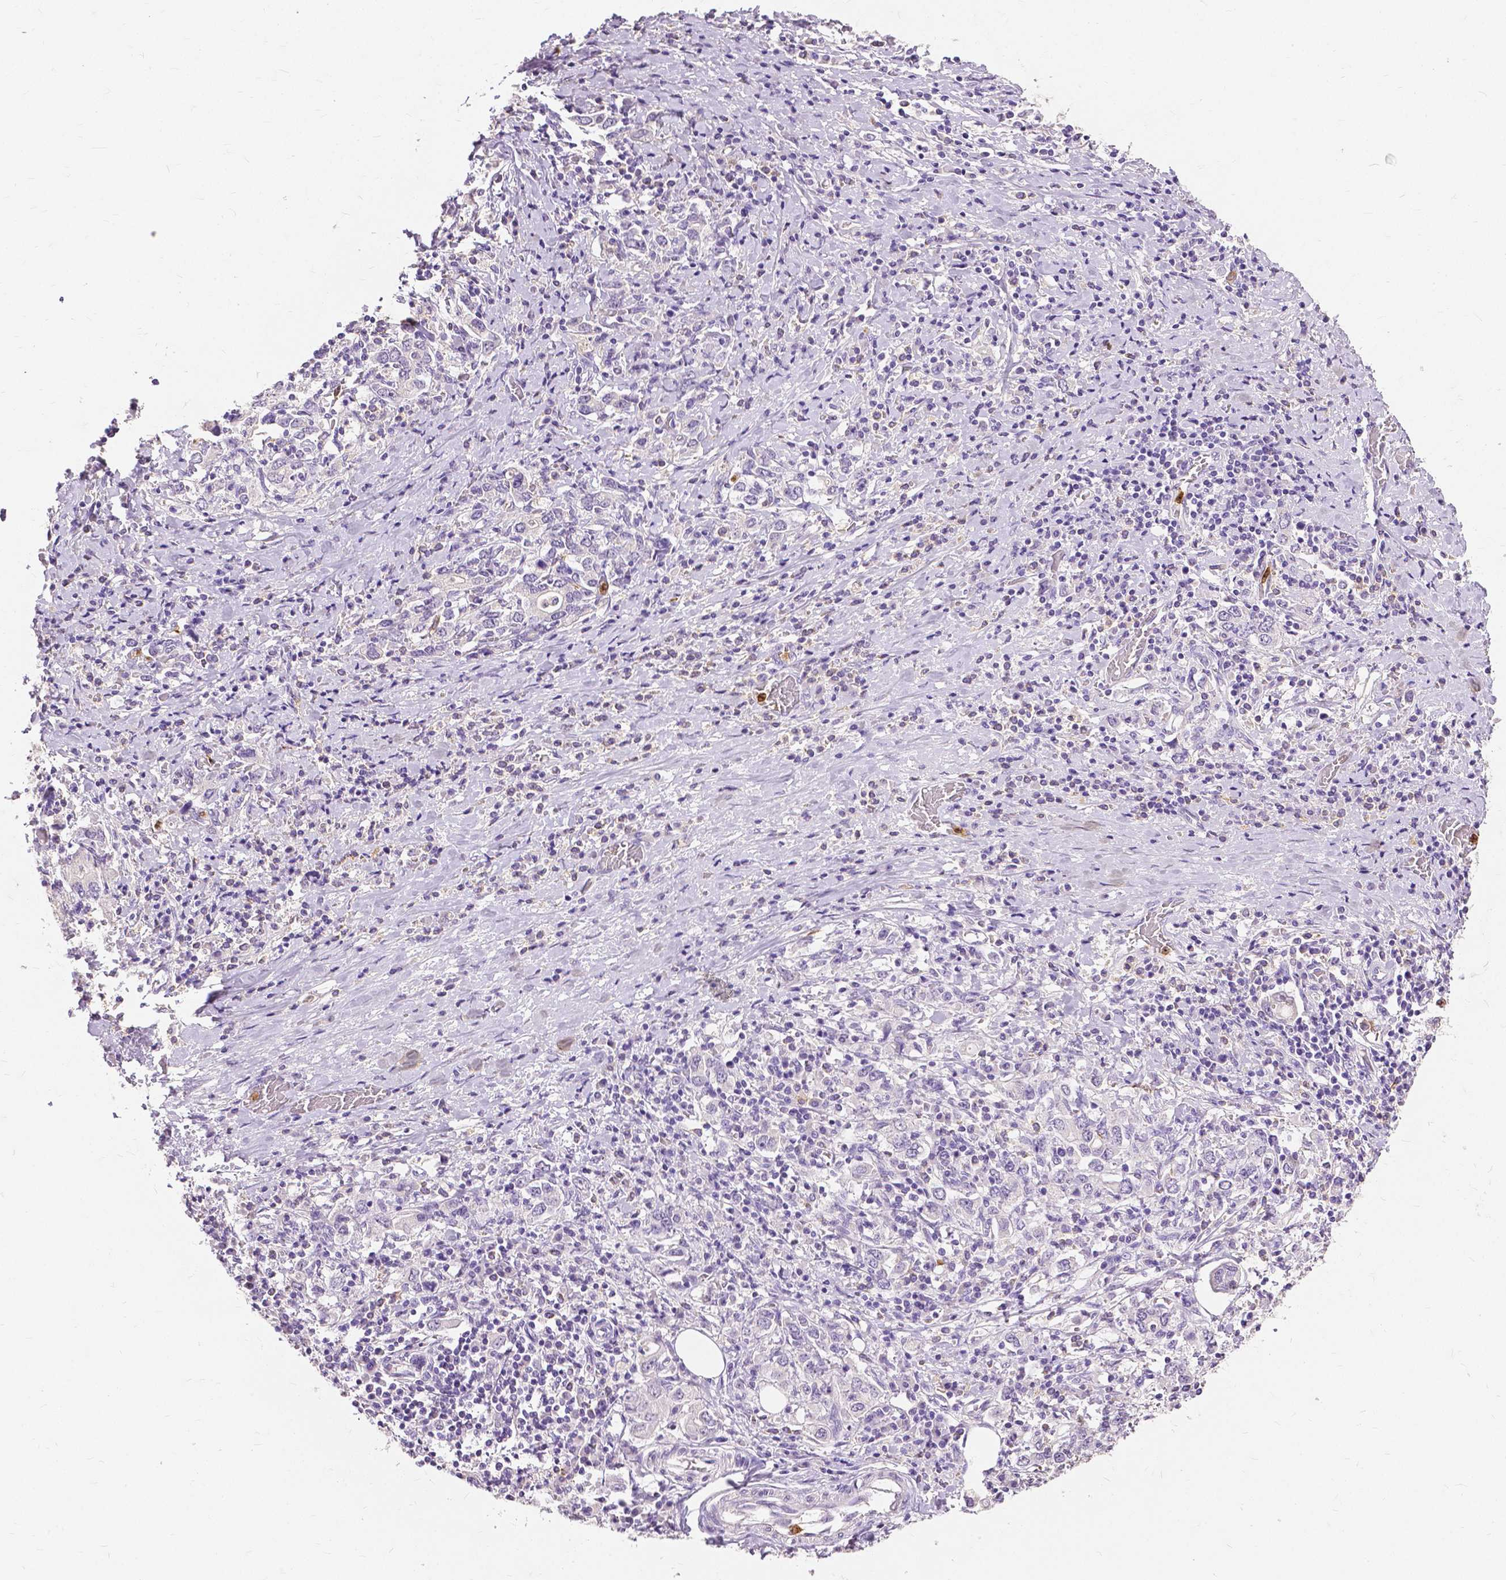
{"staining": {"intensity": "negative", "quantity": "none", "location": "none"}, "tissue": "stomach cancer", "cell_type": "Tumor cells", "image_type": "cancer", "snomed": [{"axis": "morphology", "description": "Adenocarcinoma, NOS"}, {"axis": "topography", "description": "Stomach, upper"}, {"axis": "topography", "description": "Stomach"}], "caption": "Immunohistochemistry (IHC) micrograph of stomach cancer (adenocarcinoma) stained for a protein (brown), which displays no positivity in tumor cells.", "gene": "CXCR2", "patient": {"sex": "male", "age": 62}}